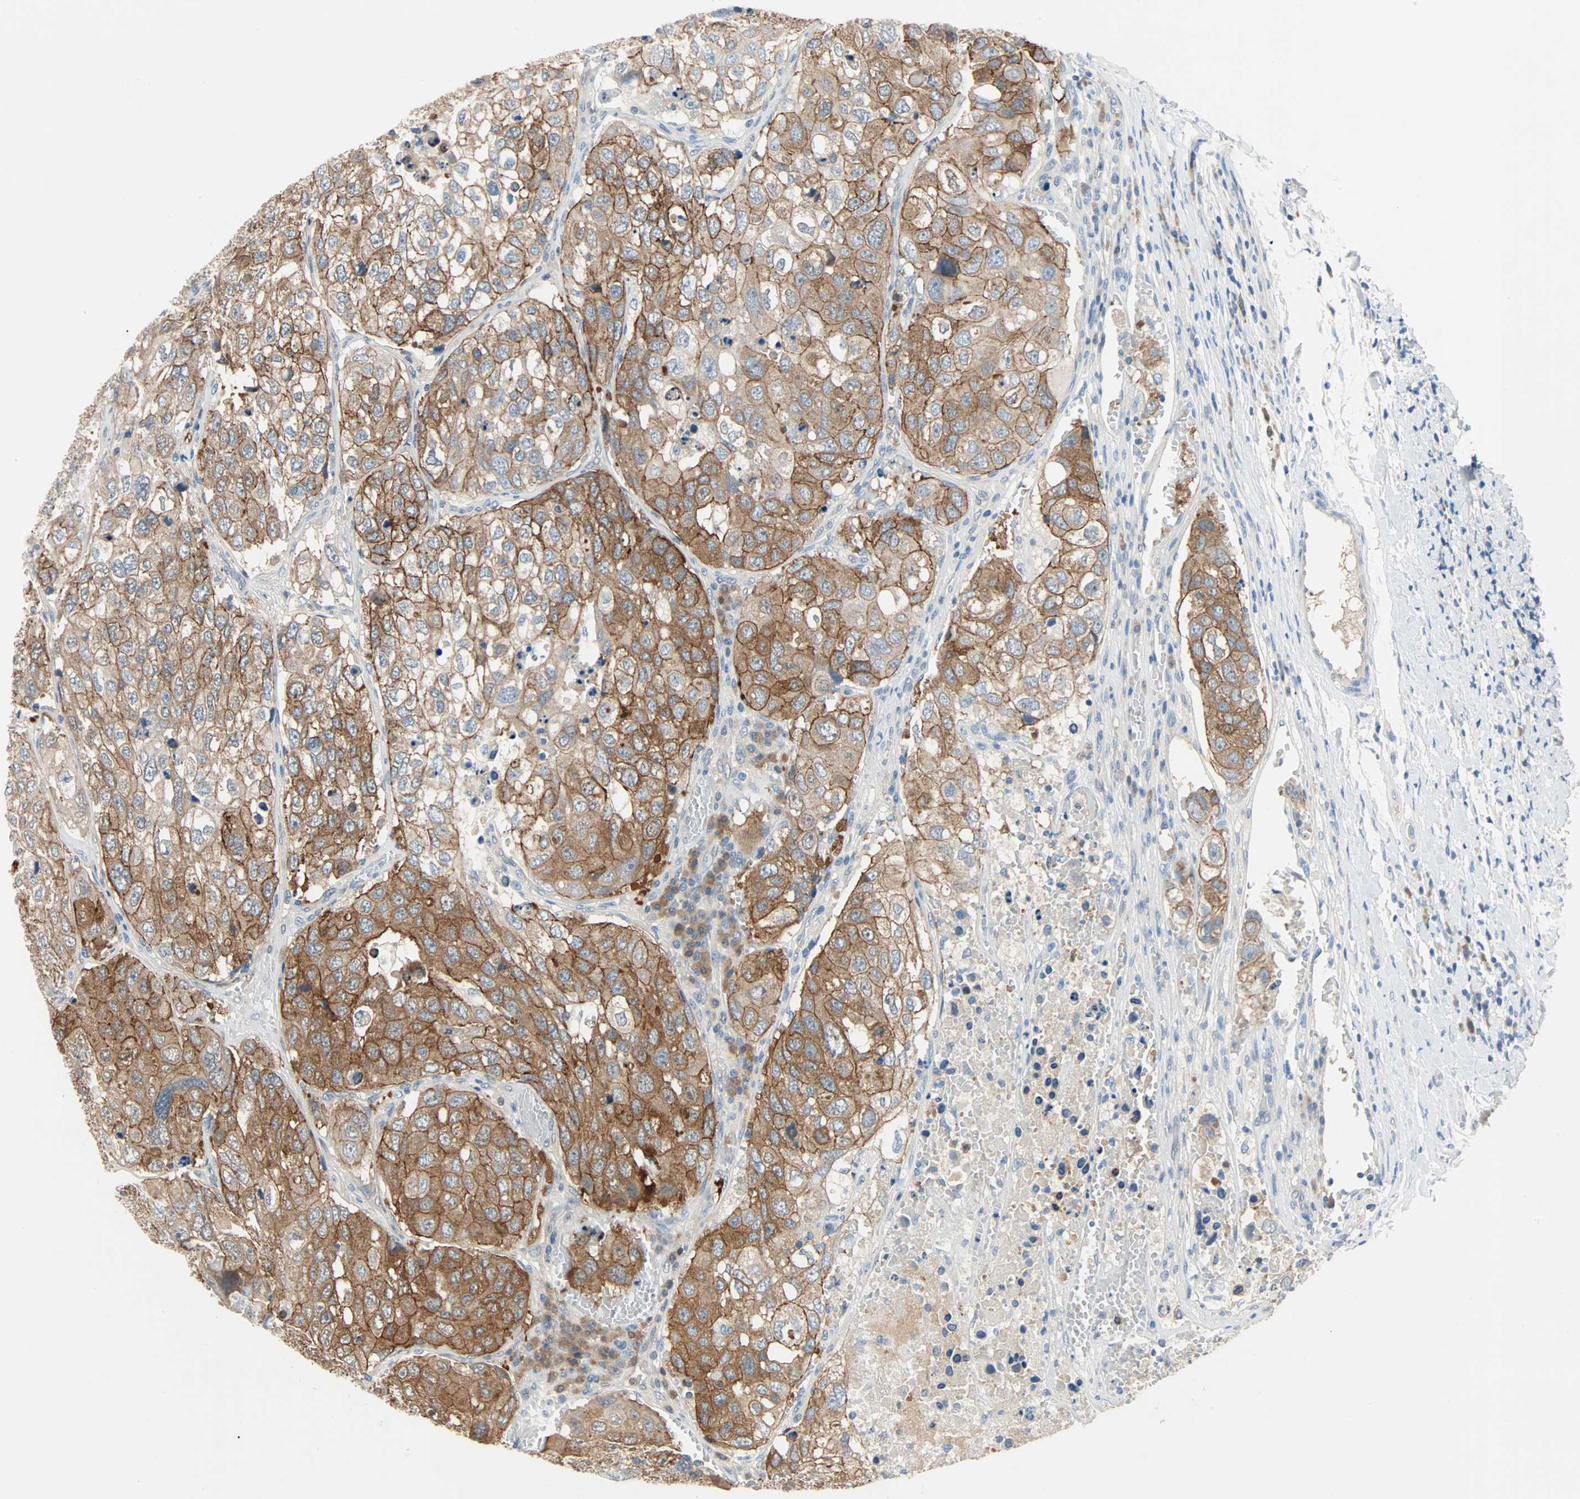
{"staining": {"intensity": "strong", "quantity": ">75%", "location": "cytoplasmic/membranous"}, "tissue": "urothelial cancer", "cell_type": "Tumor cells", "image_type": "cancer", "snomed": [{"axis": "morphology", "description": "Urothelial carcinoma, High grade"}, {"axis": "topography", "description": "Lymph node"}, {"axis": "topography", "description": "Urinary bladder"}], "caption": "Human urothelial cancer stained with a brown dye exhibits strong cytoplasmic/membranous positive expression in approximately >75% of tumor cells.", "gene": "TNFRSF12A", "patient": {"sex": "male", "age": 51}}